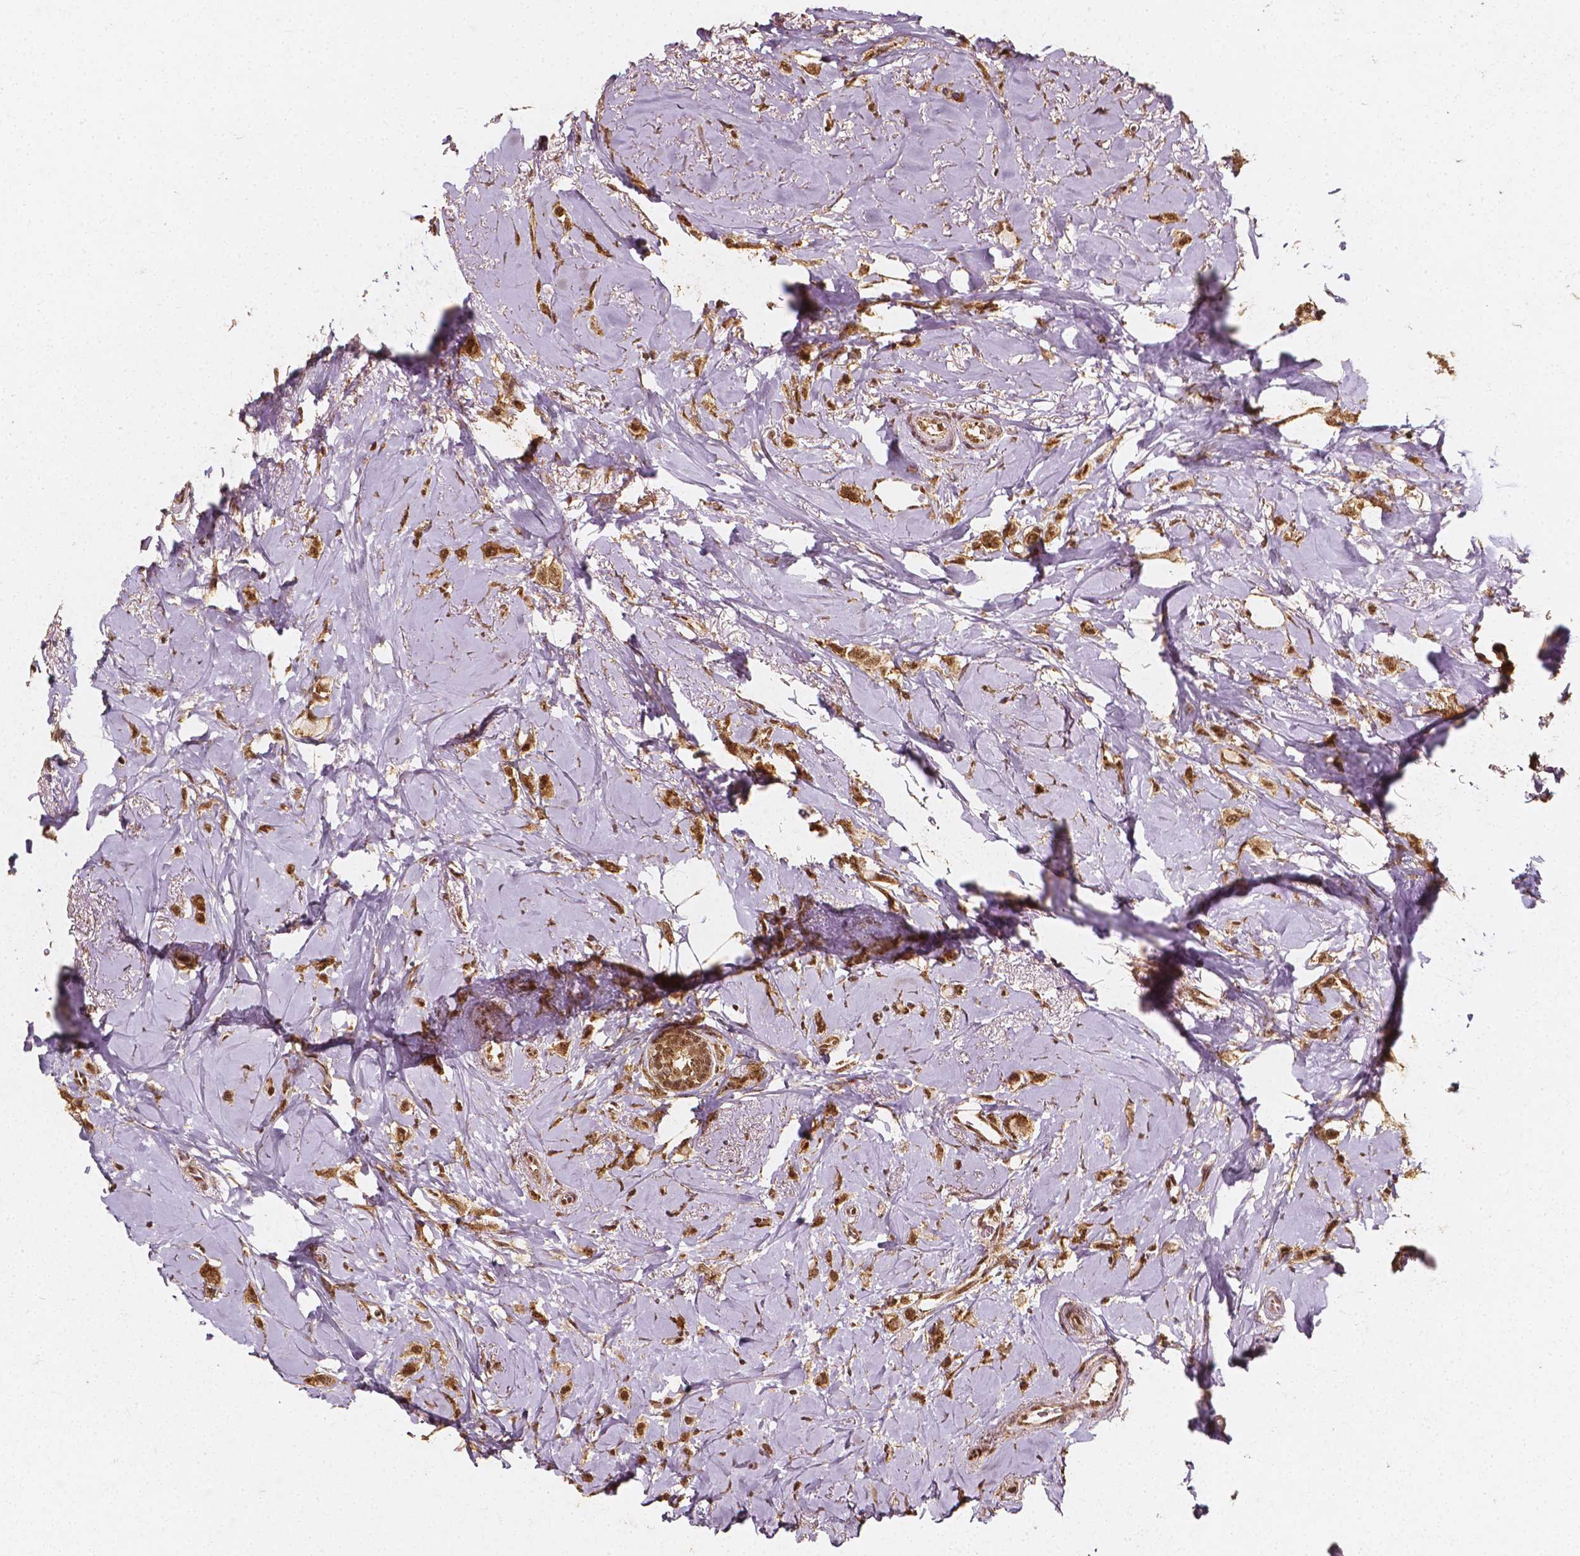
{"staining": {"intensity": "moderate", "quantity": ">75%", "location": "cytoplasmic/membranous,nuclear"}, "tissue": "breast cancer", "cell_type": "Tumor cells", "image_type": "cancer", "snomed": [{"axis": "morphology", "description": "Lobular carcinoma"}, {"axis": "topography", "description": "Breast"}], "caption": "IHC staining of breast cancer, which exhibits medium levels of moderate cytoplasmic/membranous and nuclear staining in about >75% of tumor cells indicating moderate cytoplasmic/membranous and nuclear protein staining. The staining was performed using DAB (3,3'-diaminobenzidine) (brown) for protein detection and nuclei were counterstained in hematoxylin (blue).", "gene": "SMN1", "patient": {"sex": "female", "age": 66}}